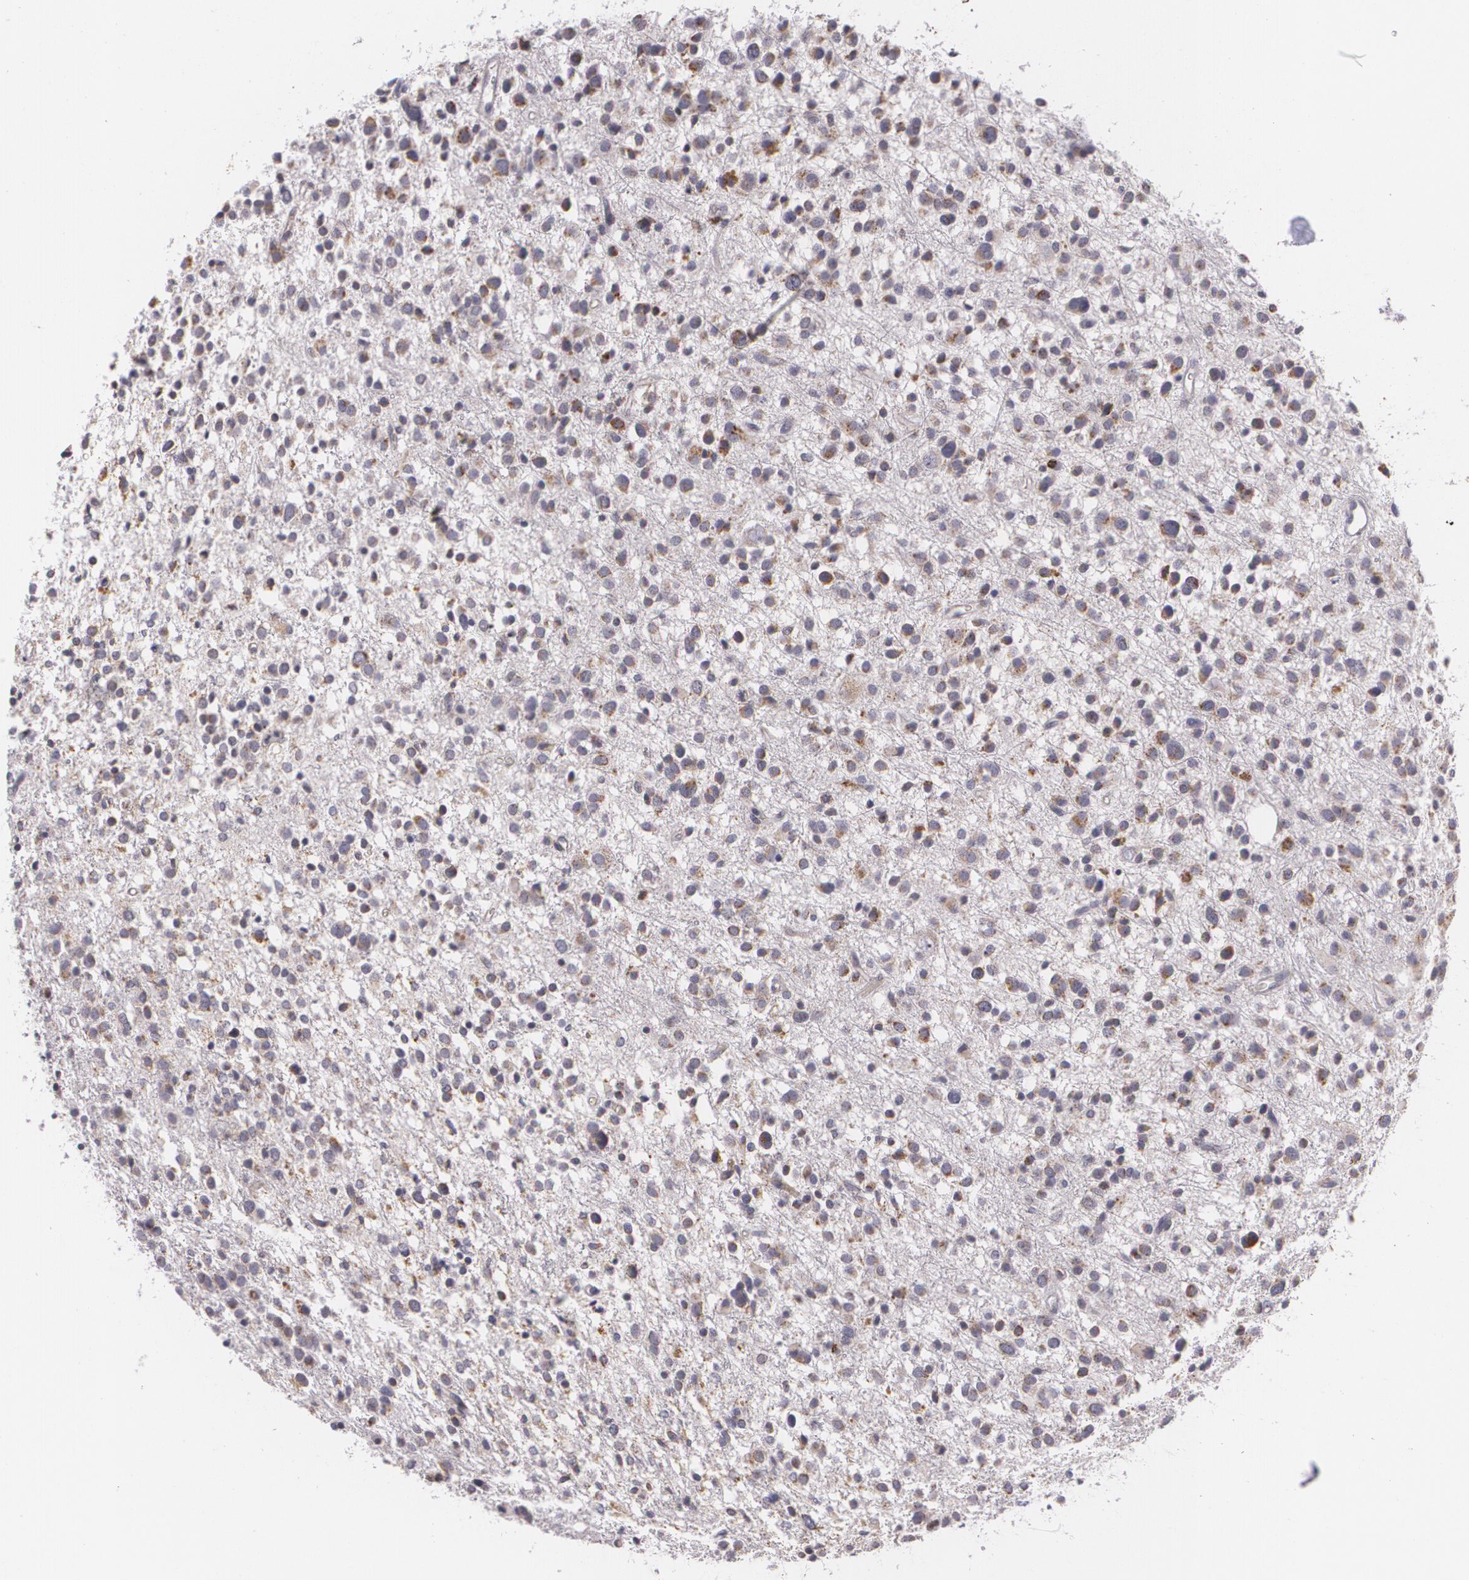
{"staining": {"intensity": "moderate", "quantity": "25%-75%", "location": "cytoplasmic/membranous"}, "tissue": "glioma", "cell_type": "Tumor cells", "image_type": "cancer", "snomed": [{"axis": "morphology", "description": "Glioma, malignant, Low grade"}, {"axis": "topography", "description": "Brain"}], "caption": "Immunohistochemistry (IHC) photomicrograph of neoplastic tissue: human malignant glioma (low-grade) stained using IHC shows medium levels of moderate protein expression localized specifically in the cytoplasmic/membranous of tumor cells, appearing as a cytoplasmic/membranous brown color.", "gene": "CILK1", "patient": {"sex": "female", "age": 36}}